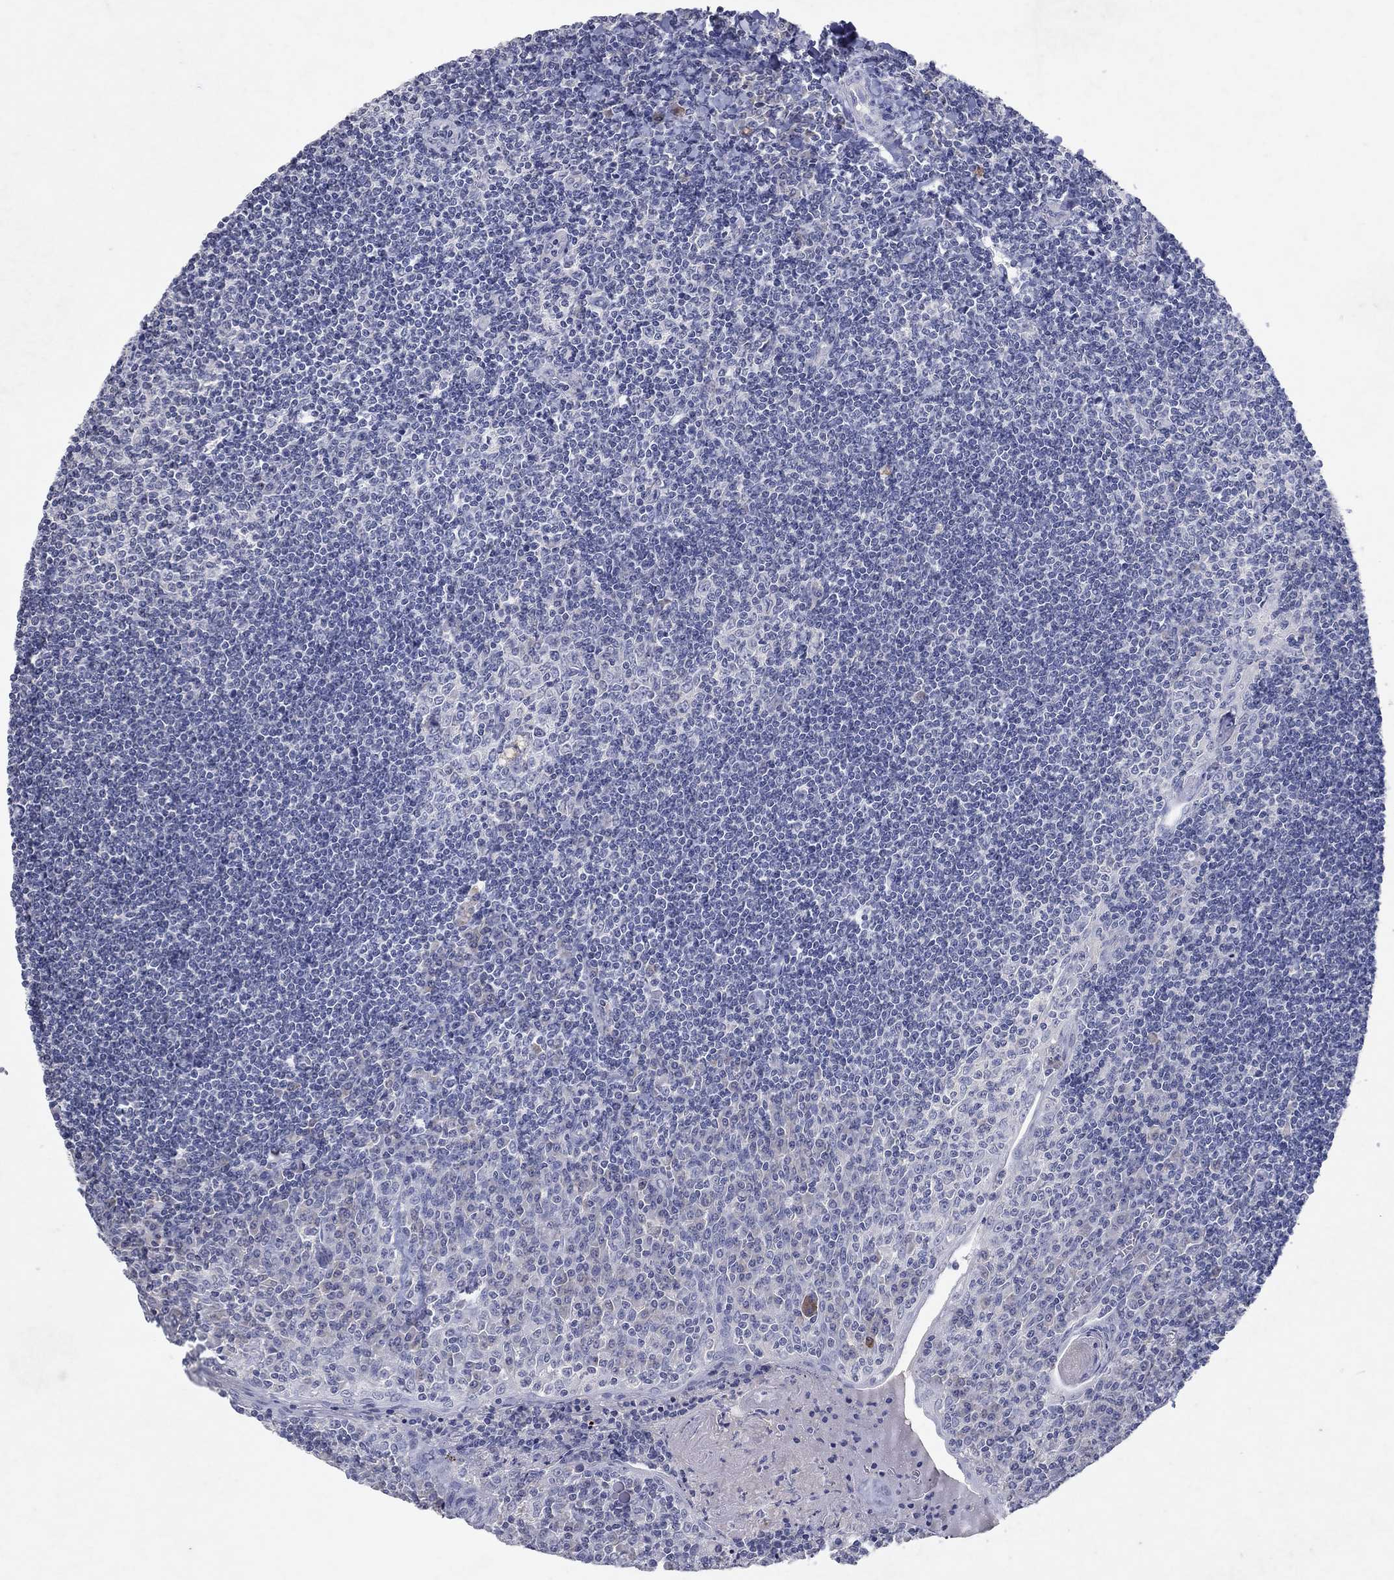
{"staining": {"intensity": "negative", "quantity": "none", "location": "none"}, "tissue": "tonsil", "cell_type": "Germinal center cells", "image_type": "normal", "snomed": [{"axis": "morphology", "description": "Normal tissue, NOS"}, {"axis": "topography", "description": "Tonsil"}], "caption": "Immunohistochemistry (IHC) of normal tonsil exhibits no staining in germinal center cells.", "gene": "KRT40", "patient": {"sex": "female", "age": 12}}